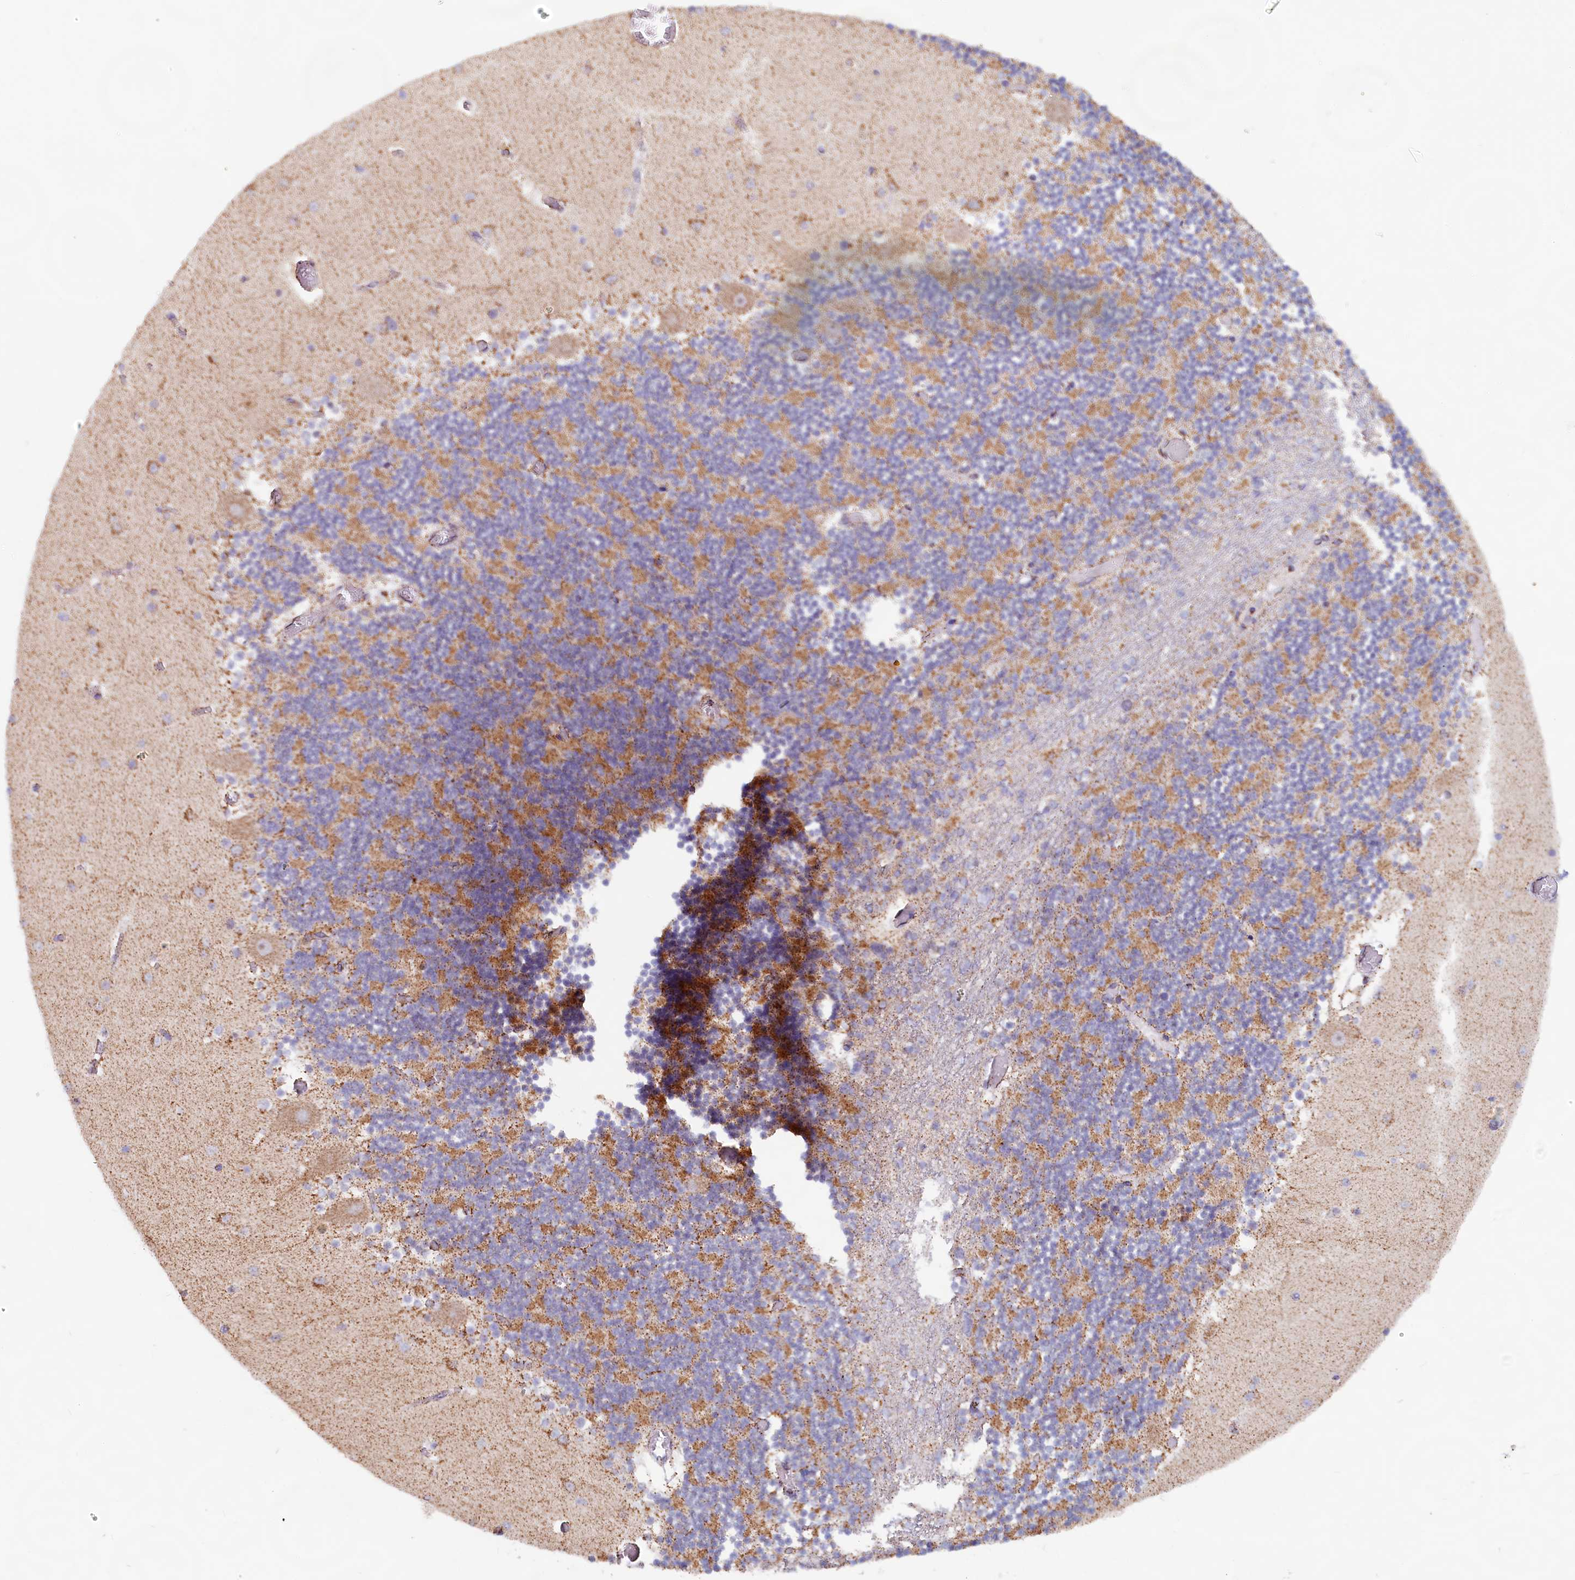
{"staining": {"intensity": "moderate", "quantity": ">75%", "location": "cytoplasmic/membranous"}, "tissue": "cerebellum", "cell_type": "Cells in granular layer", "image_type": "normal", "snomed": [{"axis": "morphology", "description": "Normal tissue, NOS"}, {"axis": "topography", "description": "Cerebellum"}], "caption": "Cells in granular layer demonstrate medium levels of moderate cytoplasmic/membranous expression in approximately >75% of cells in normal human cerebellum. (Stains: DAB (3,3'-diaminobenzidine) in brown, nuclei in blue, Microscopy: brightfield microscopy at high magnification).", "gene": "C1D", "patient": {"sex": "female", "age": 28}}